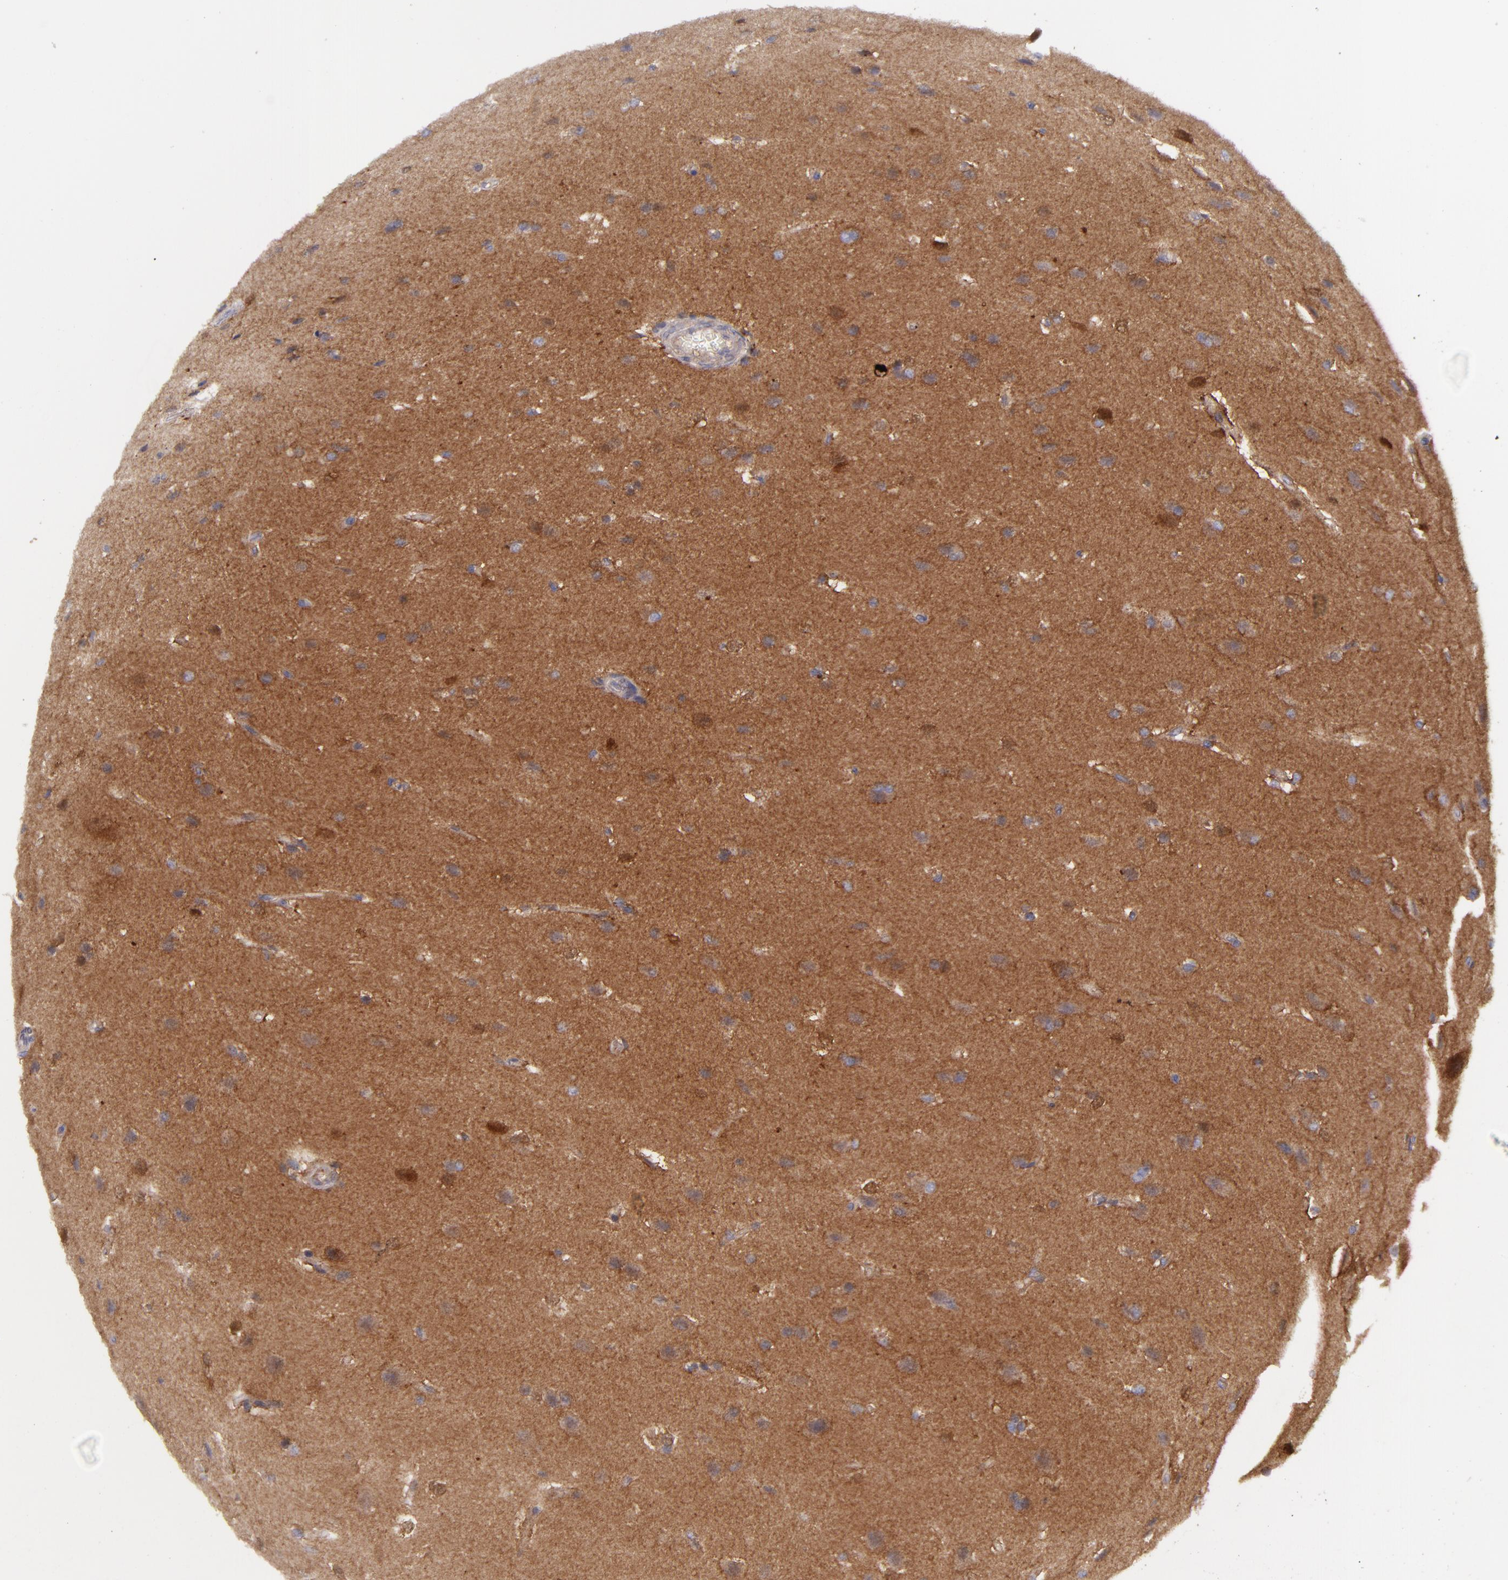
{"staining": {"intensity": "strong", "quantity": "25%-75%", "location": "cytoplasmic/membranous"}, "tissue": "glioma", "cell_type": "Tumor cells", "image_type": "cancer", "snomed": [{"axis": "morphology", "description": "Glioma, malignant, High grade"}, {"axis": "topography", "description": "Brain"}], "caption": "A brown stain labels strong cytoplasmic/membranous expression of a protein in glioma tumor cells. The protein of interest is stained brown, and the nuclei are stained in blue (DAB IHC with brightfield microscopy, high magnification).", "gene": "MMP10", "patient": {"sex": "male", "age": 68}}